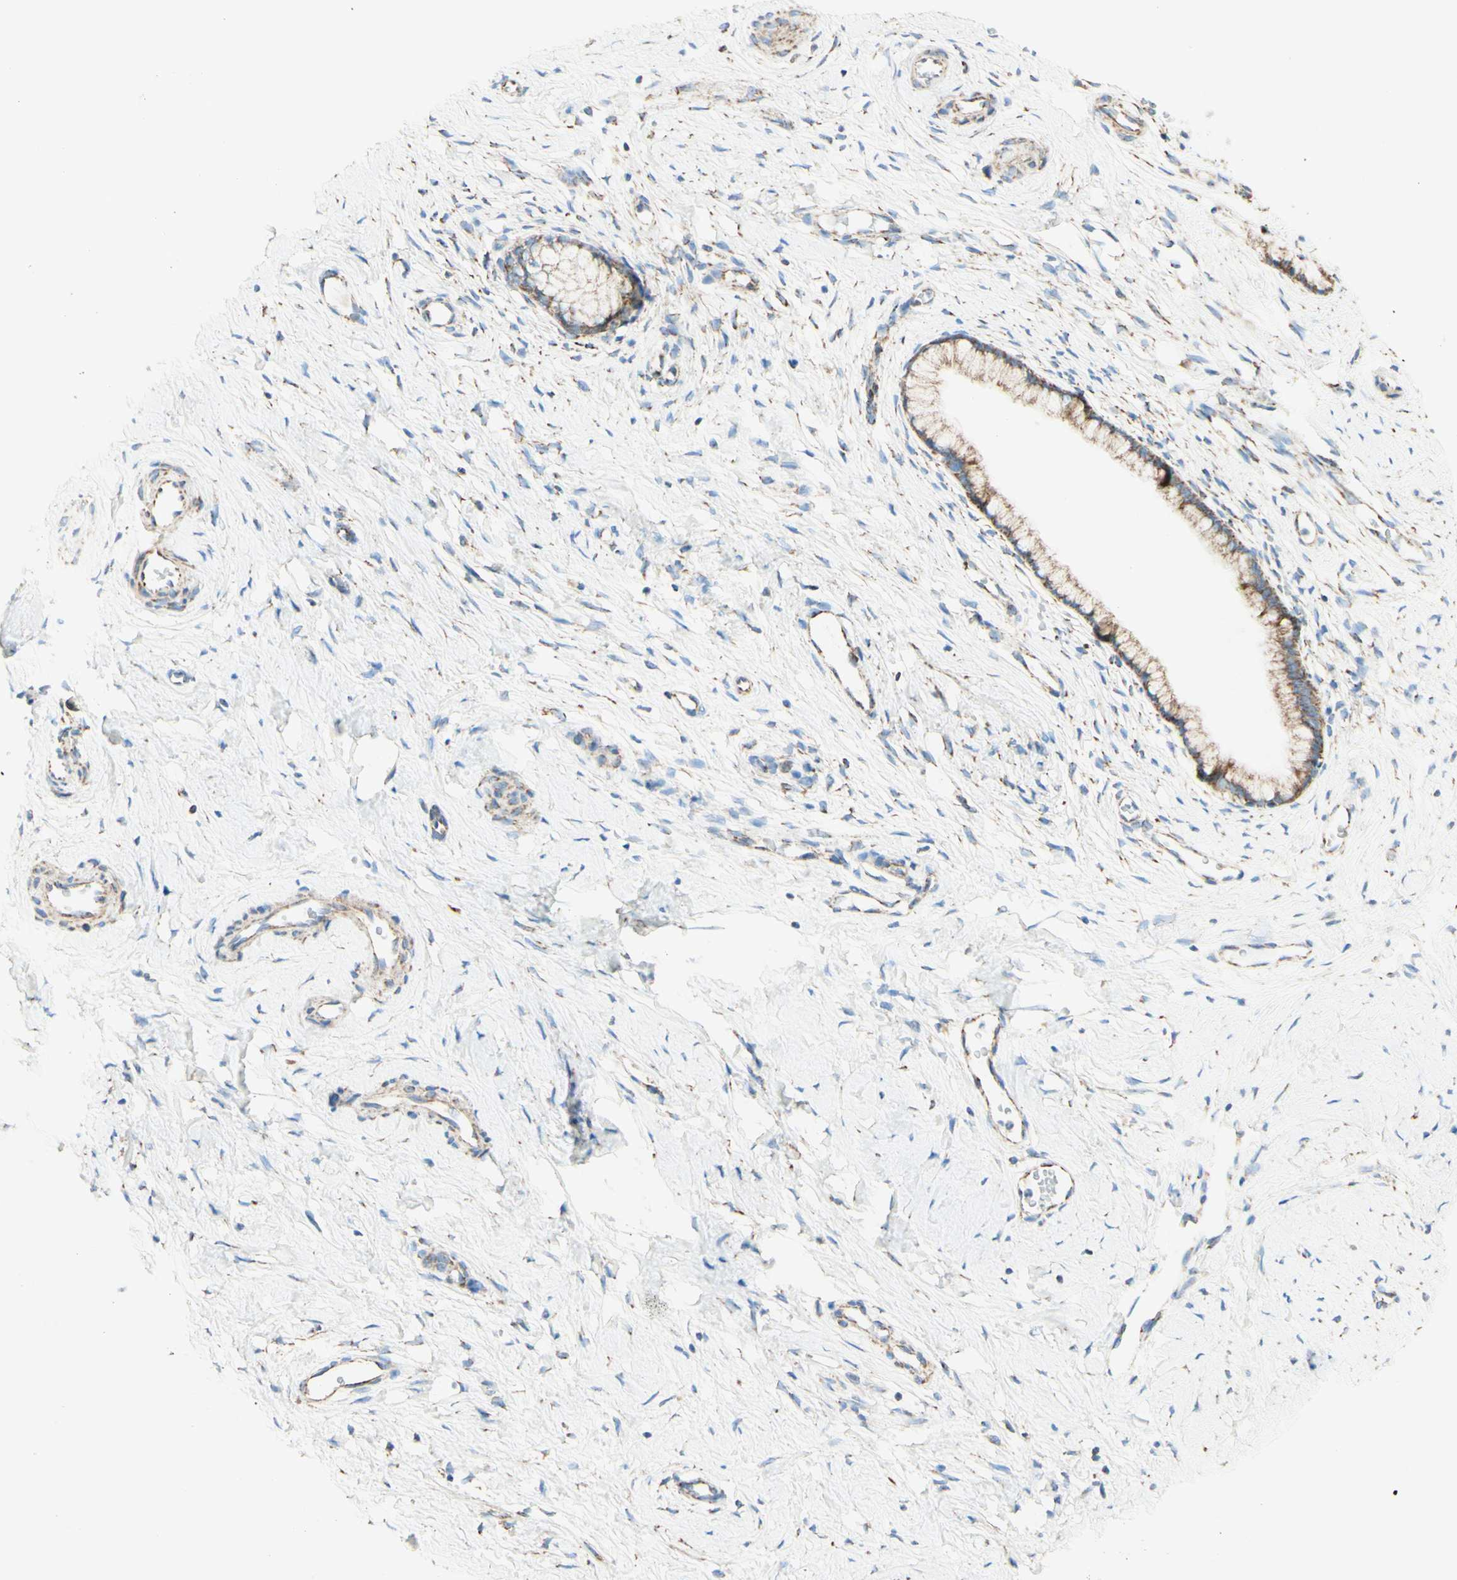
{"staining": {"intensity": "weak", "quantity": ">75%", "location": "cytoplasmic/membranous"}, "tissue": "cervix", "cell_type": "Glandular cells", "image_type": "normal", "snomed": [{"axis": "morphology", "description": "Normal tissue, NOS"}, {"axis": "topography", "description": "Cervix"}], "caption": "The immunohistochemical stain highlights weak cytoplasmic/membranous staining in glandular cells of unremarkable cervix. The staining is performed using DAB brown chromogen to label protein expression. The nuclei are counter-stained blue using hematoxylin.", "gene": "ARMC10", "patient": {"sex": "female", "age": 65}}